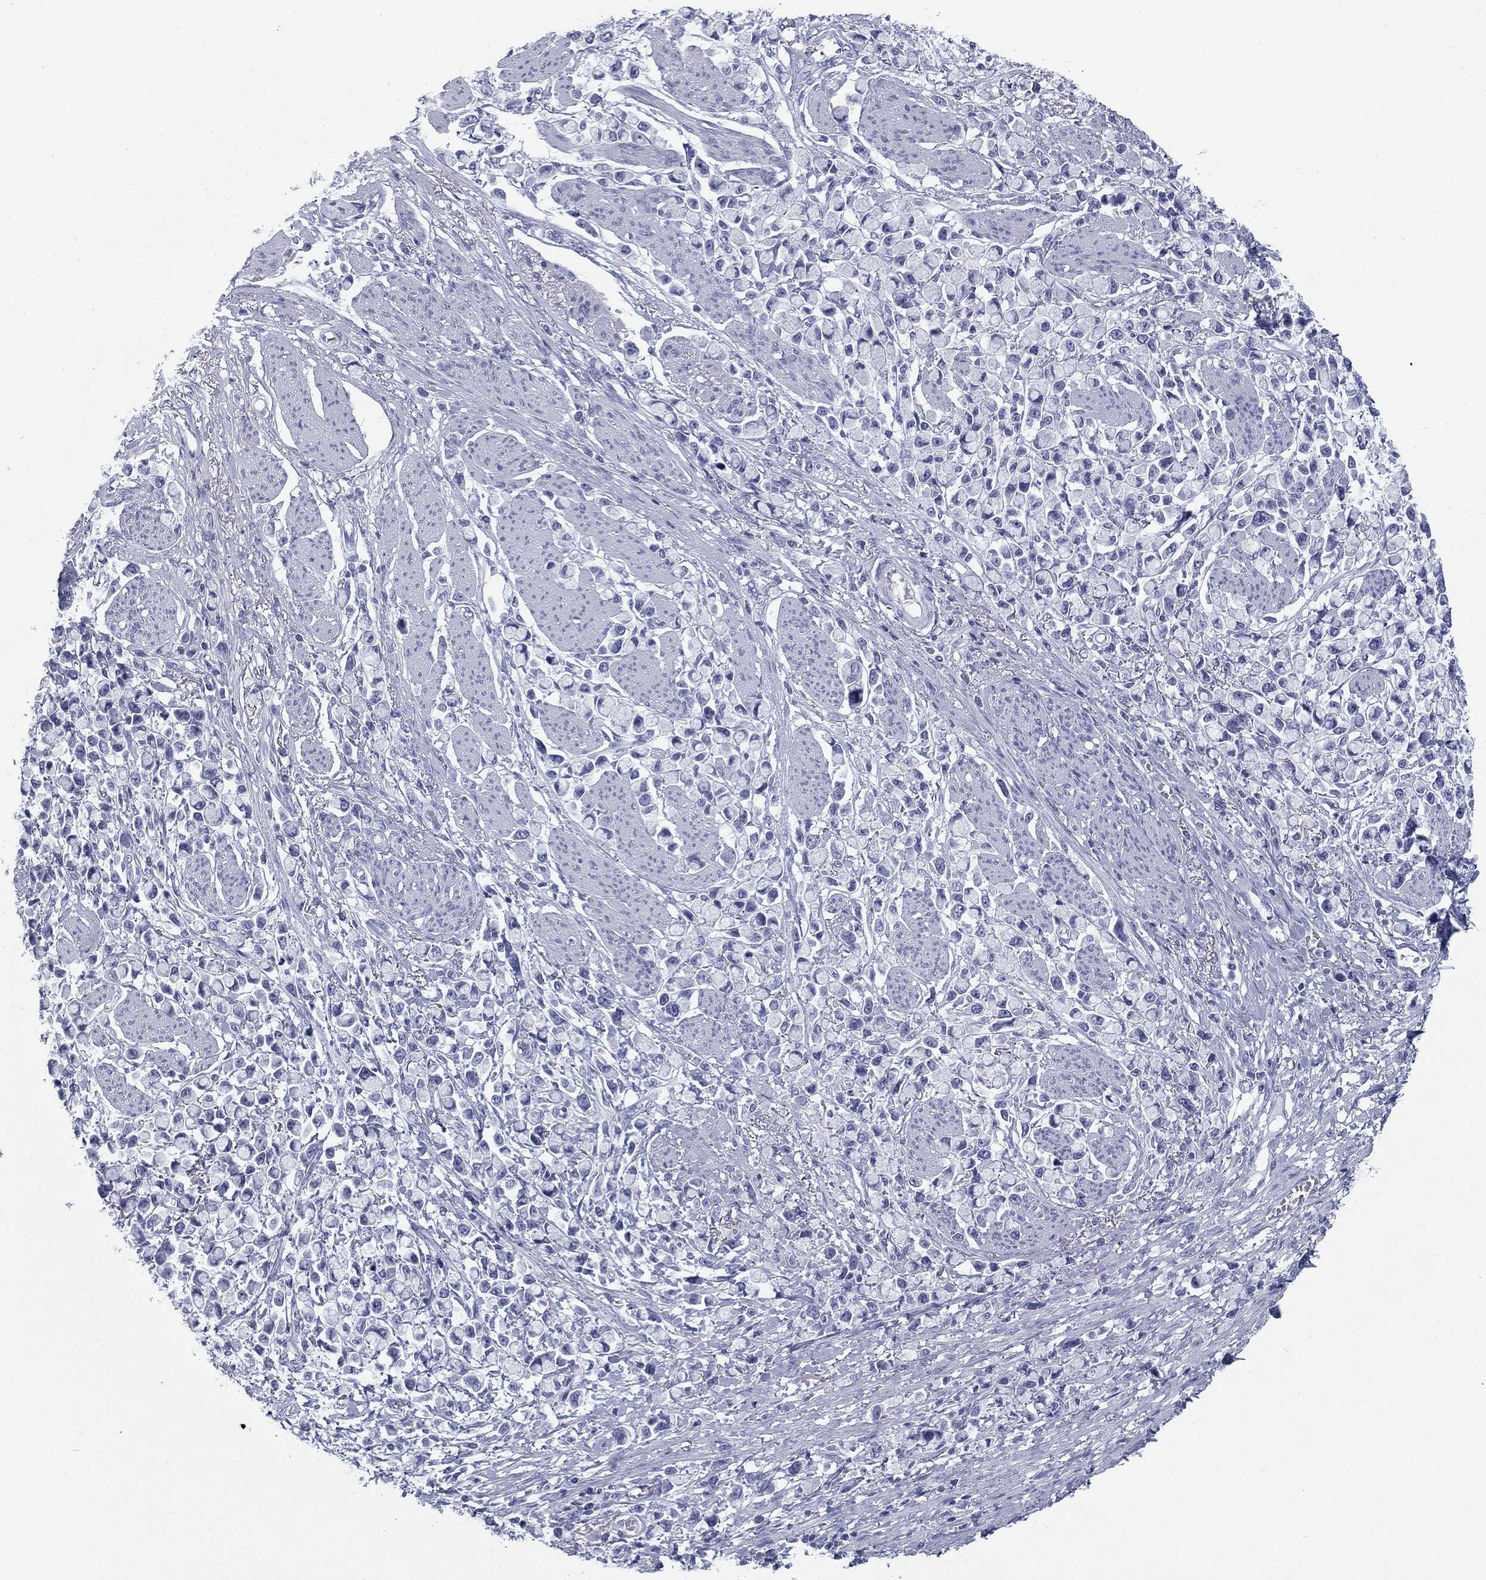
{"staining": {"intensity": "negative", "quantity": "none", "location": "none"}, "tissue": "stomach cancer", "cell_type": "Tumor cells", "image_type": "cancer", "snomed": [{"axis": "morphology", "description": "Adenocarcinoma, NOS"}, {"axis": "topography", "description": "Stomach"}], "caption": "Protein analysis of stomach cancer demonstrates no significant positivity in tumor cells. (DAB (3,3'-diaminobenzidine) immunohistochemistry, high magnification).", "gene": "CALB1", "patient": {"sex": "female", "age": 81}}